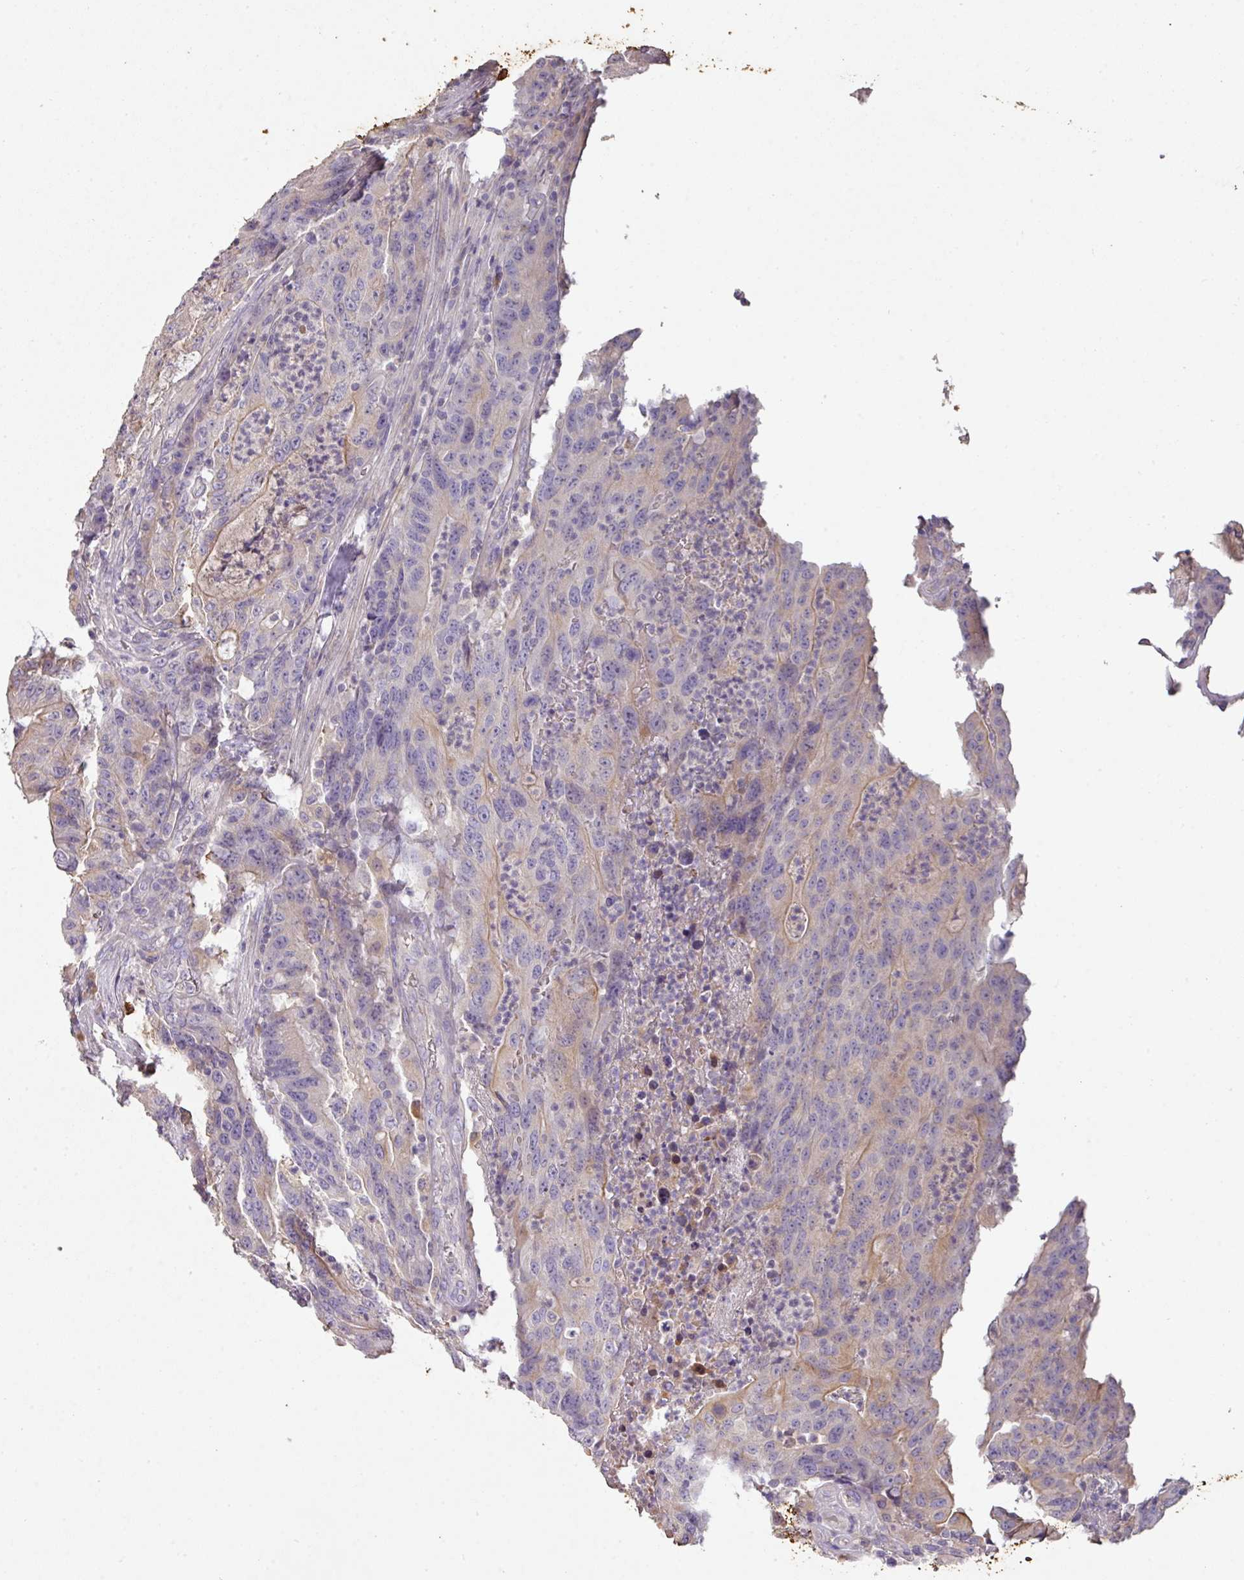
{"staining": {"intensity": "weak", "quantity": "<25%", "location": "cytoplasmic/membranous"}, "tissue": "colorectal cancer", "cell_type": "Tumor cells", "image_type": "cancer", "snomed": [{"axis": "morphology", "description": "Adenocarcinoma, NOS"}, {"axis": "topography", "description": "Colon"}], "caption": "High magnification brightfield microscopy of colorectal cancer (adenocarcinoma) stained with DAB (3,3'-diaminobenzidine) (brown) and counterstained with hematoxylin (blue): tumor cells show no significant expression. (Immunohistochemistry (ihc), brightfield microscopy, high magnification).", "gene": "ZNF266", "patient": {"sex": "male", "age": 83}}